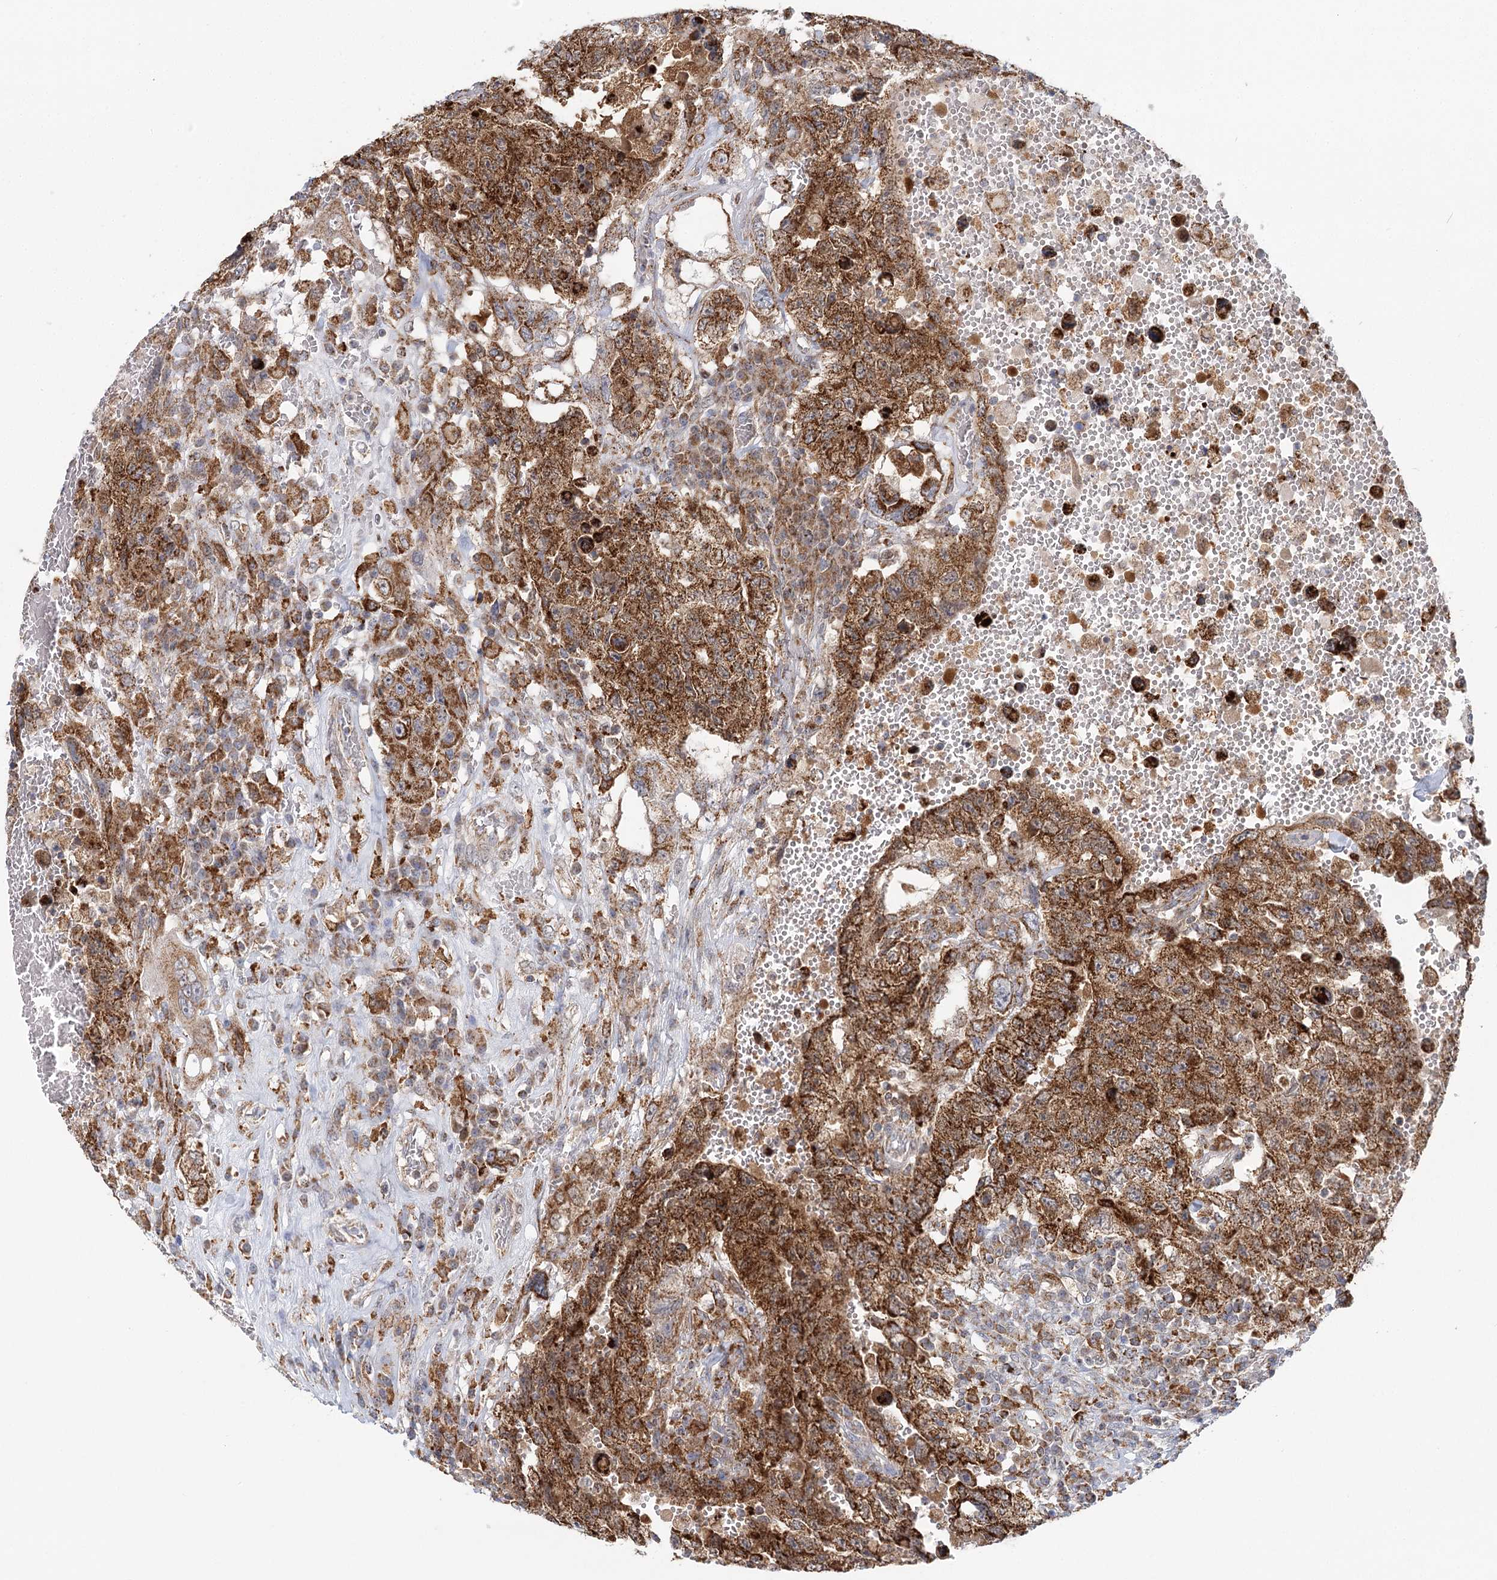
{"staining": {"intensity": "strong", "quantity": ">75%", "location": "cytoplasmic/membranous"}, "tissue": "testis cancer", "cell_type": "Tumor cells", "image_type": "cancer", "snomed": [{"axis": "morphology", "description": "Carcinoma, Embryonal, NOS"}, {"axis": "topography", "description": "Testis"}], "caption": "Tumor cells exhibit high levels of strong cytoplasmic/membranous staining in approximately >75% of cells in human testis embryonal carcinoma.", "gene": "TAS1R1", "patient": {"sex": "male", "age": 26}}